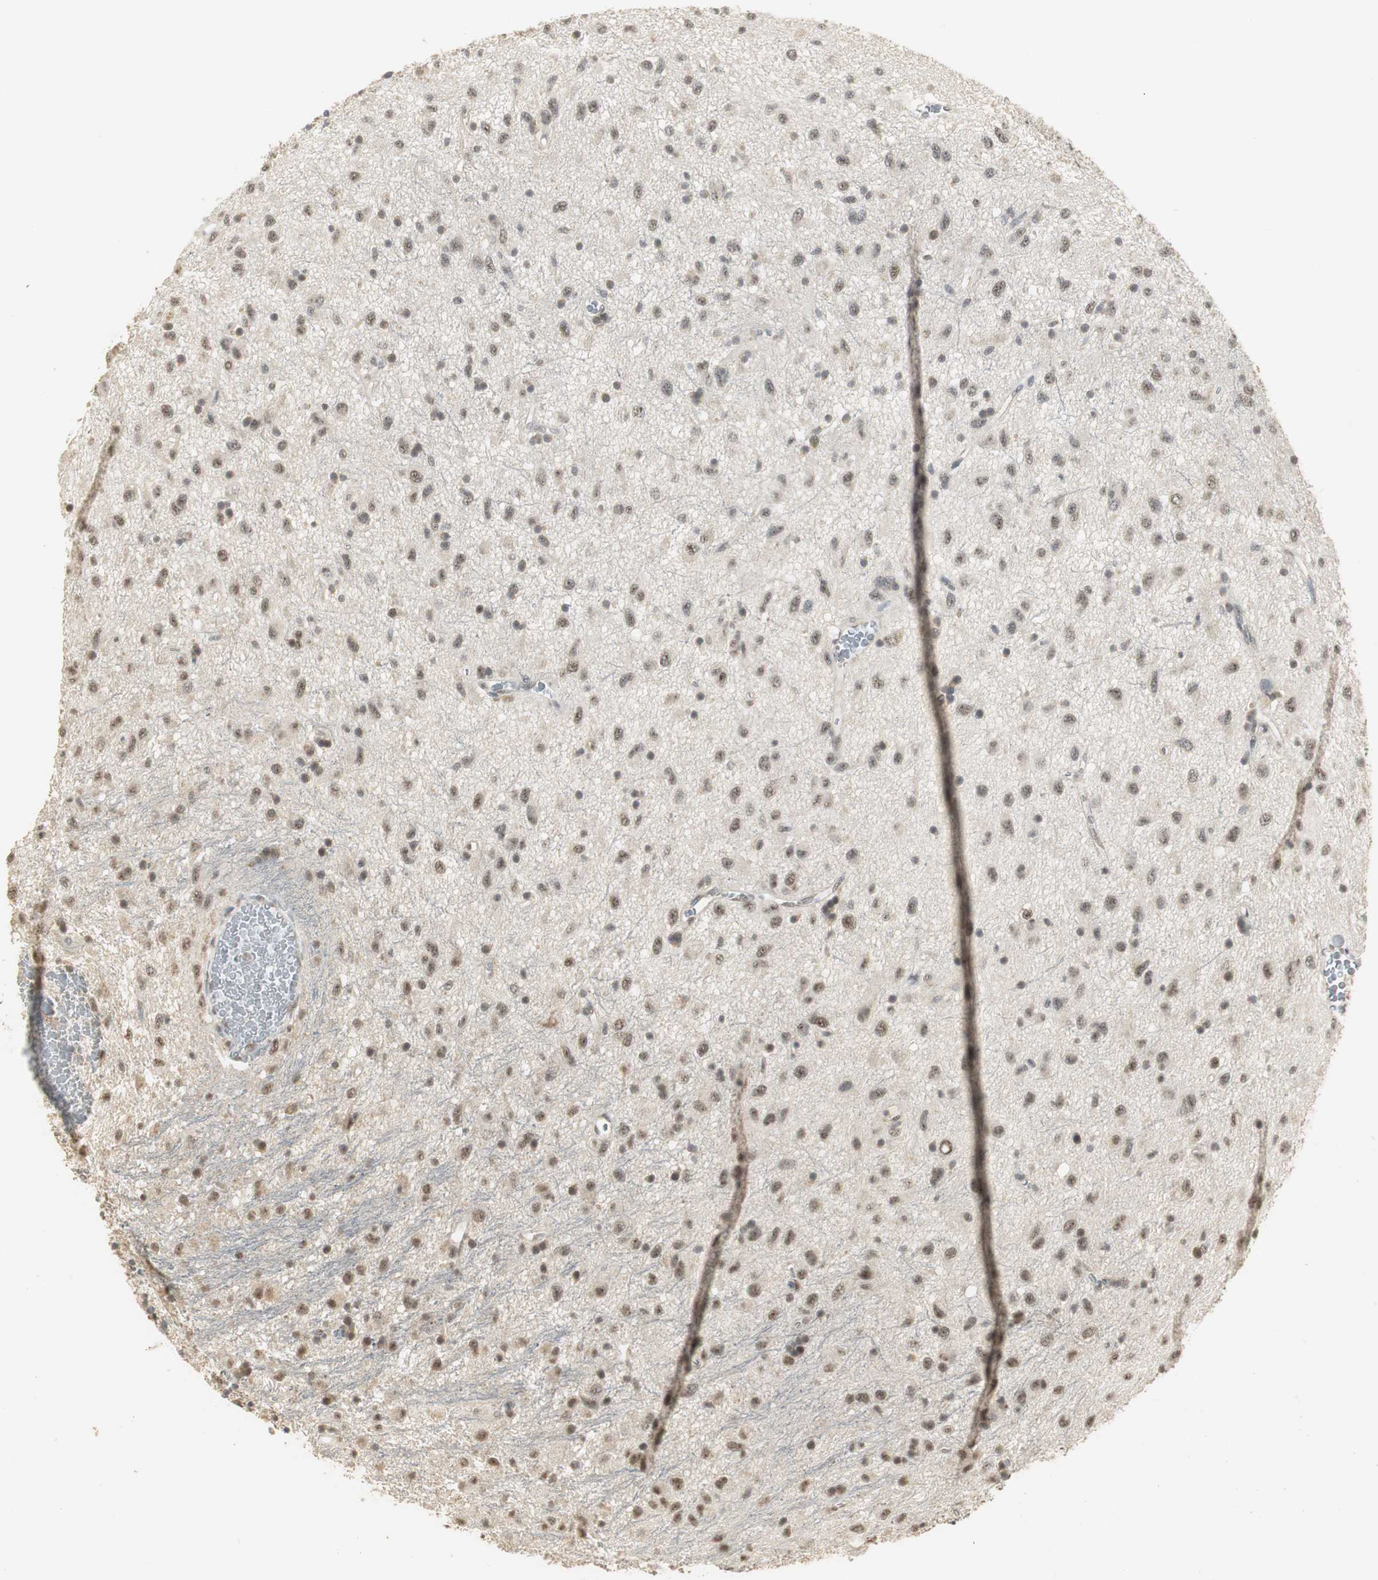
{"staining": {"intensity": "weak", "quantity": "25%-75%", "location": "nuclear"}, "tissue": "glioma", "cell_type": "Tumor cells", "image_type": "cancer", "snomed": [{"axis": "morphology", "description": "Glioma, malignant, Low grade"}, {"axis": "topography", "description": "Brain"}], "caption": "Protein staining exhibits weak nuclear expression in approximately 25%-75% of tumor cells in malignant glioma (low-grade).", "gene": "ELOA", "patient": {"sex": "male", "age": 77}}